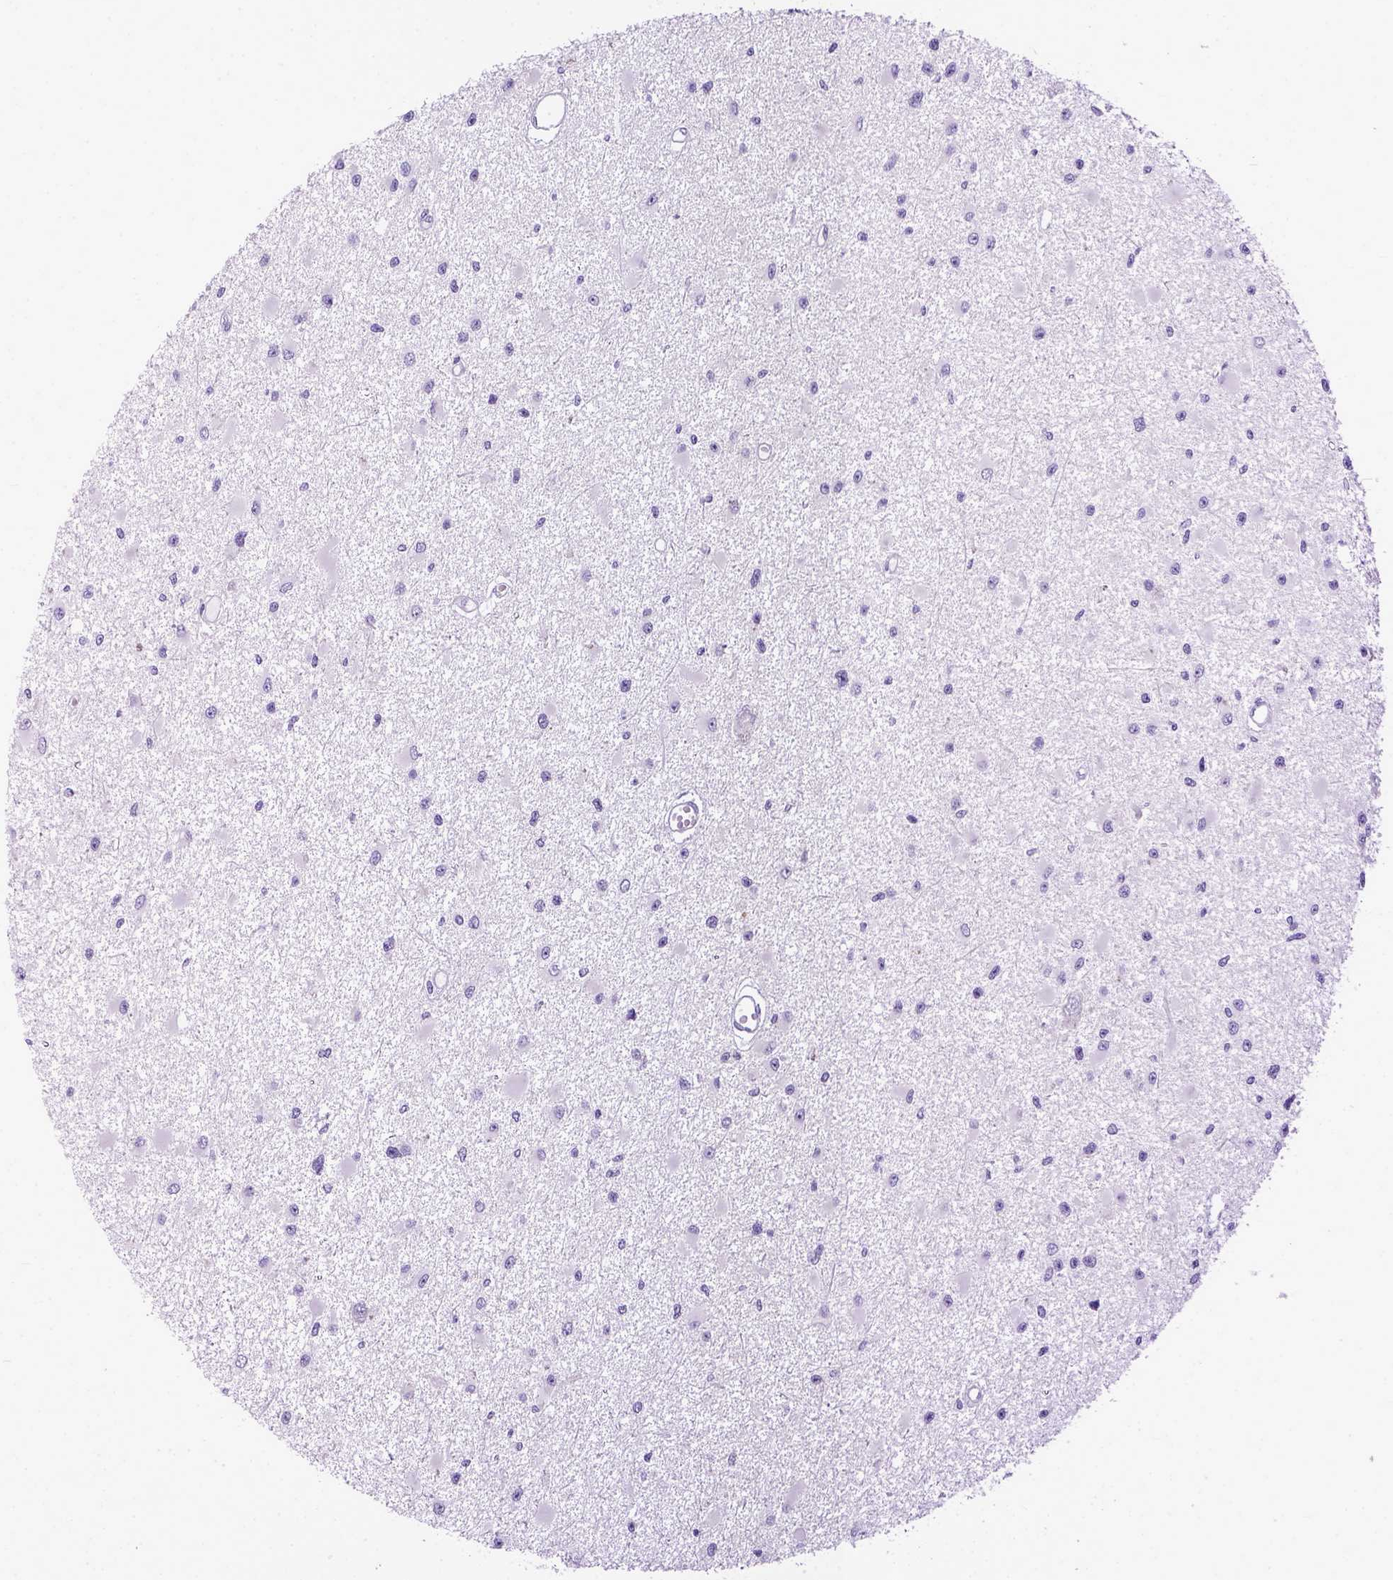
{"staining": {"intensity": "negative", "quantity": "none", "location": "none"}, "tissue": "glioma", "cell_type": "Tumor cells", "image_type": "cancer", "snomed": [{"axis": "morphology", "description": "Glioma, malignant, High grade"}, {"axis": "topography", "description": "Brain"}], "caption": "IHC micrograph of neoplastic tissue: malignant glioma (high-grade) stained with DAB reveals no significant protein expression in tumor cells.", "gene": "PPL", "patient": {"sex": "male", "age": 54}}